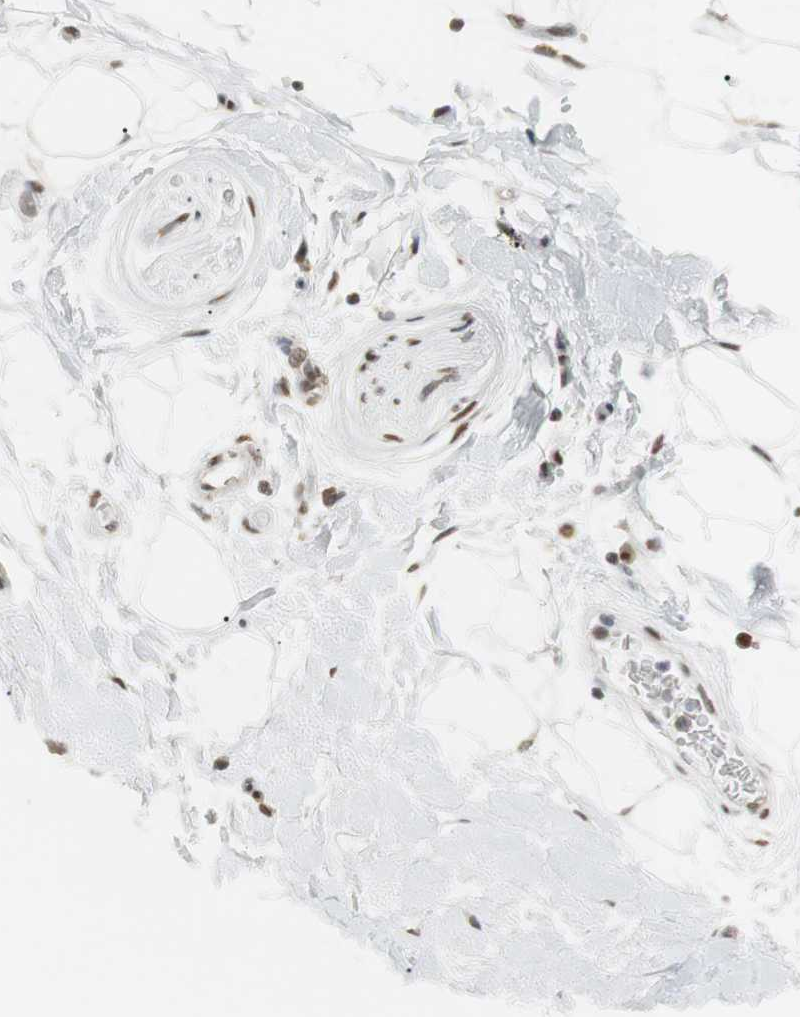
{"staining": {"intensity": "weak", "quantity": ">75%", "location": "nuclear"}, "tissue": "adipose tissue", "cell_type": "Adipocytes", "image_type": "normal", "snomed": [{"axis": "morphology", "description": "Normal tissue, NOS"}, {"axis": "topography", "description": "Soft tissue"}], "caption": "IHC of benign human adipose tissue reveals low levels of weak nuclear expression in approximately >75% of adipocytes.", "gene": "BMI1", "patient": {"sex": "male", "age": 72}}